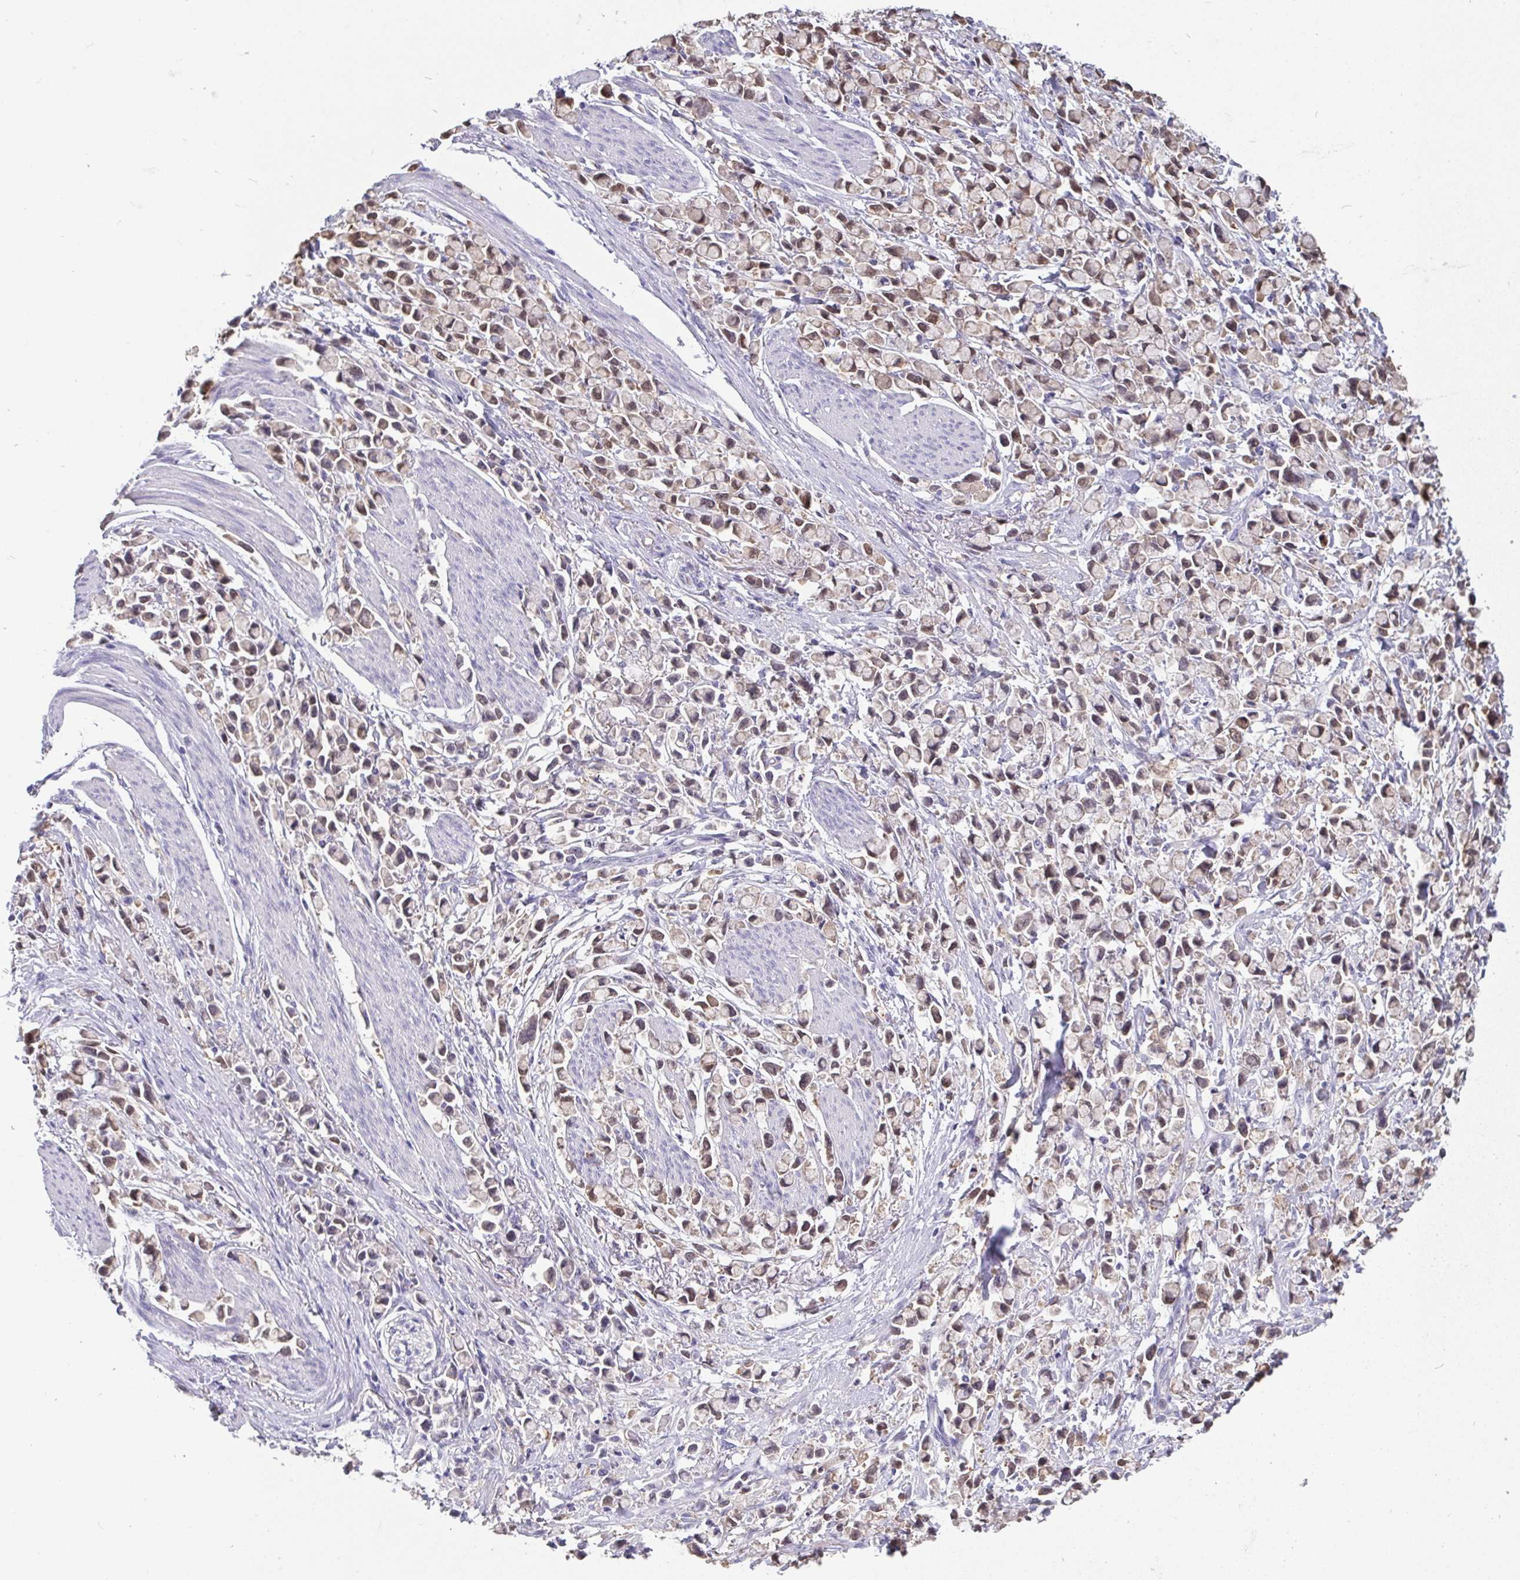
{"staining": {"intensity": "weak", "quantity": ">75%", "location": "cytoplasmic/membranous,nuclear"}, "tissue": "stomach cancer", "cell_type": "Tumor cells", "image_type": "cancer", "snomed": [{"axis": "morphology", "description": "Adenocarcinoma, NOS"}, {"axis": "topography", "description": "Stomach"}], "caption": "Immunohistochemical staining of adenocarcinoma (stomach) displays low levels of weak cytoplasmic/membranous and nuclear protein staining in approximately >75% of tumor cells. The protein of interest is shown in brown color, while the nuclei are stained blue.", "gene": "IDH1", "patient": {"sex": "female", "age": 81}}